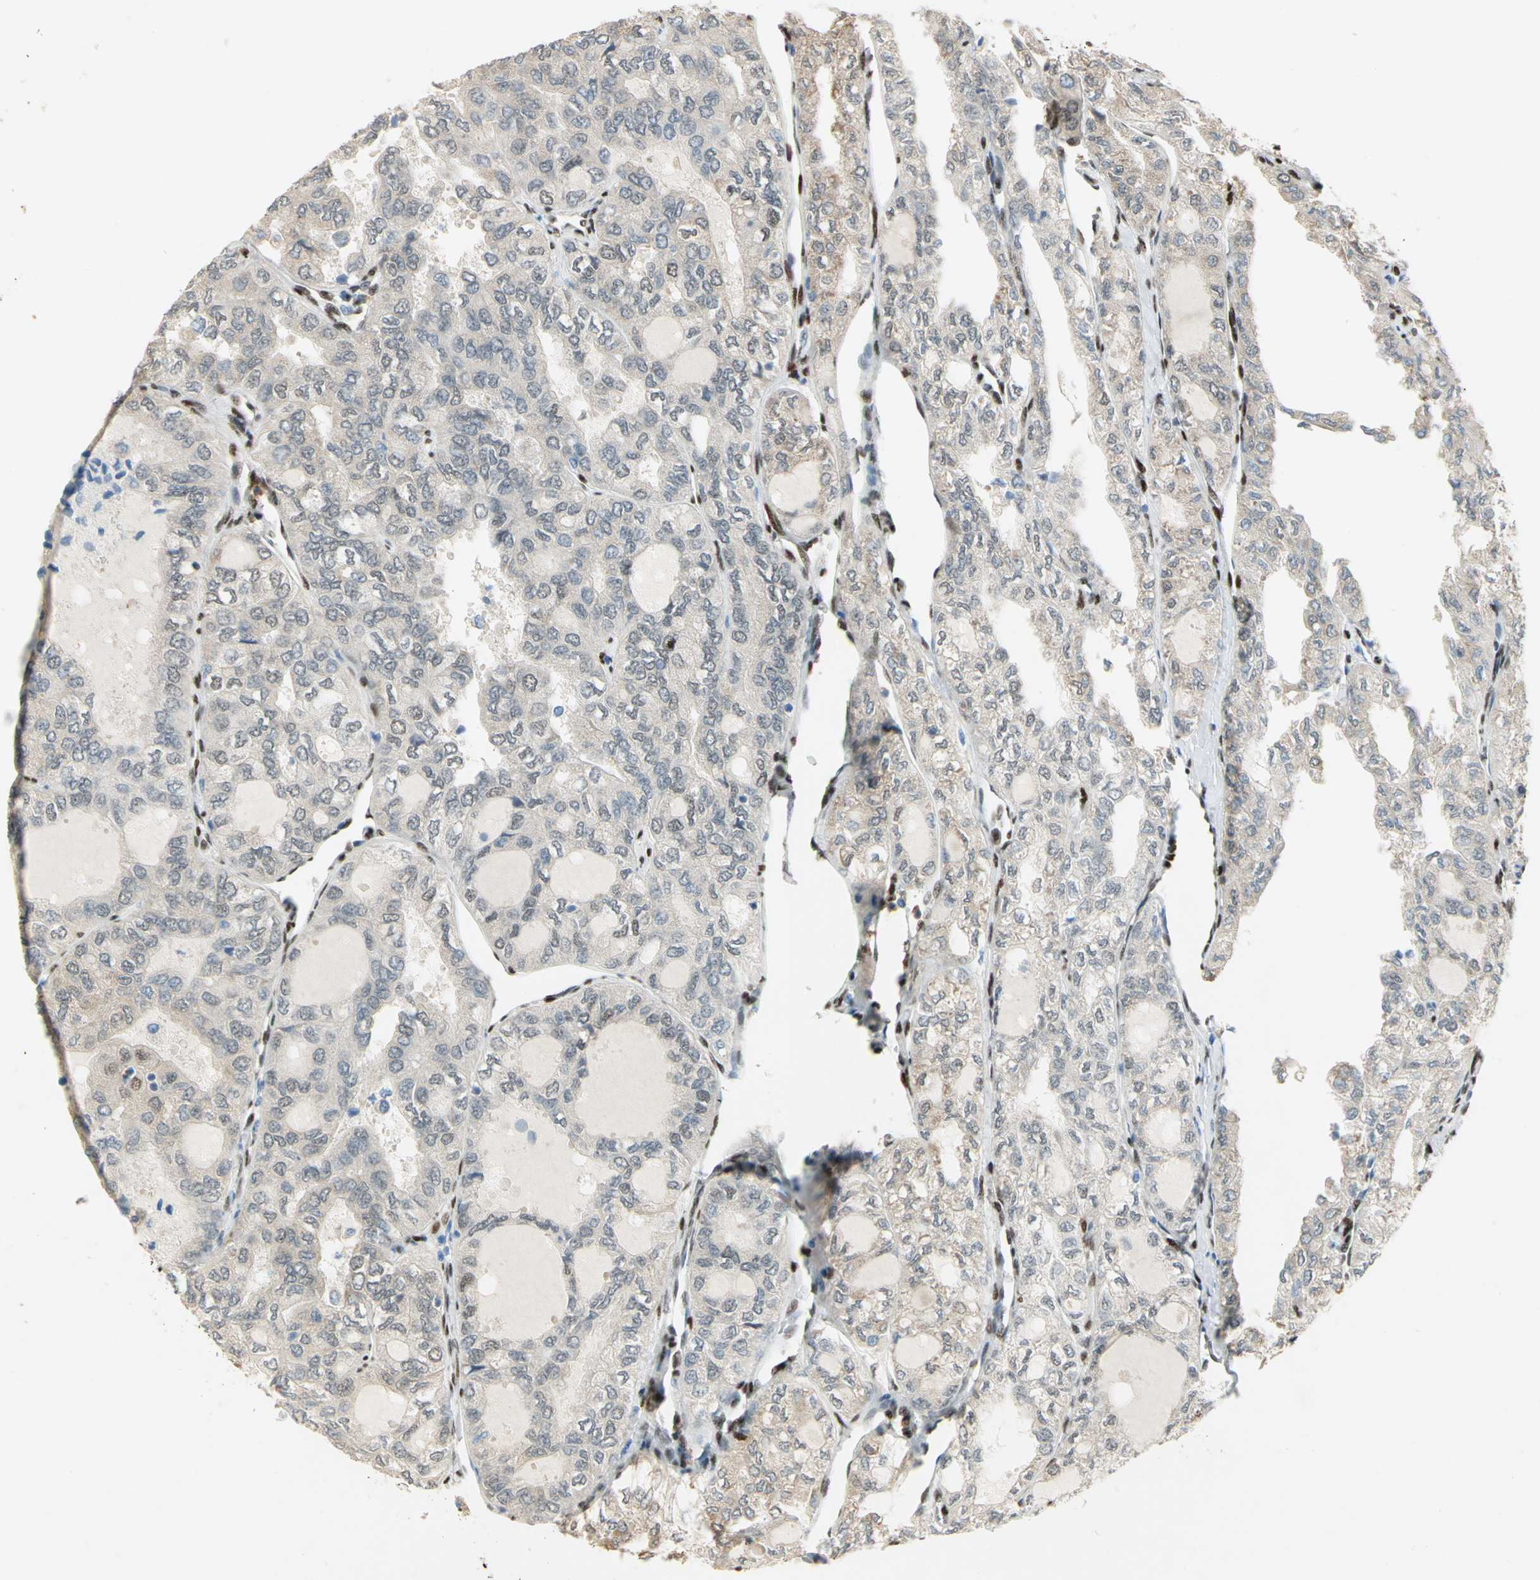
{"staining": {"intensity": "weak", "quantity": "25%-75%", "location": "cytoplasmic/membranous,nuclear"}, "tissue": "thyroid cancer", "cell_type": "Tumor cells", "image_type": "cancer", "snomed": [{"axis": "morphology", "description": "Follicular adenoma carcinoma, NOS"}, {"axis": "topography", "description": "Thyroid gland"}], "caption": "Protein staining displays weak cytoplasmic/membranous and nuclear positivity in approximately 25%-75% of tumor cells in thyroid cancer (follicular adenoma carcinoma).", "gene": "RBFOX2", "patient": {"sex": "male", "age": 75}}